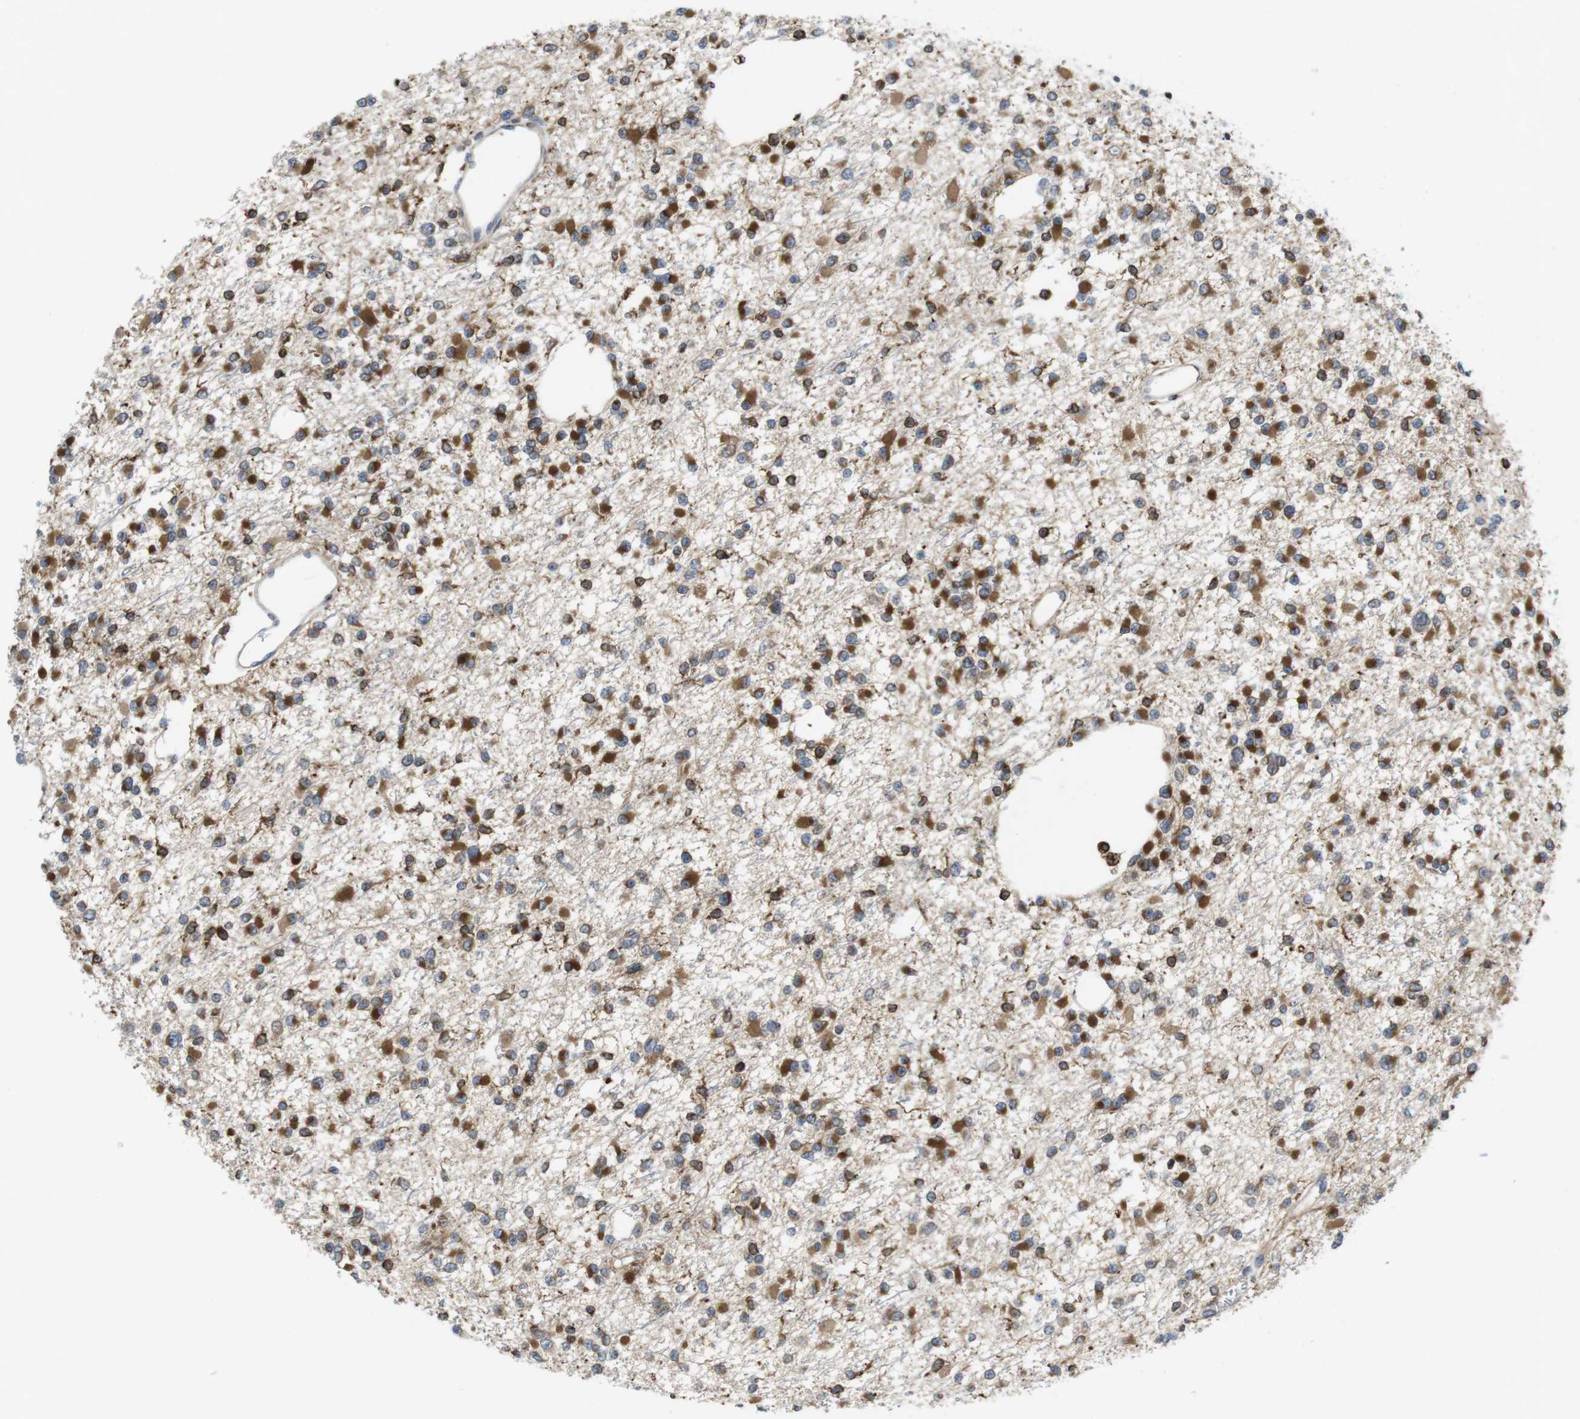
{"staining": {"intensity": "moderate", "quantity": ">75%", "location": "cytoplasmic/membranous"}, "tissue": "glioma", "cell_type": "Tumor cells", "image_type": "cancer", "snomed": [{"axis": "morphology", "description": "Glioma, malignant, Low grade"}, {"axis": "topography", "description": "Brain"}], "caption": "Human glioma stained with a brown dye exhibits moderate cytoplasmic/membranous positive staining in approximately >75% of tumor cells.", "gene": "ARL6IP5", "patient": {"sex": "female", "age": 22}}